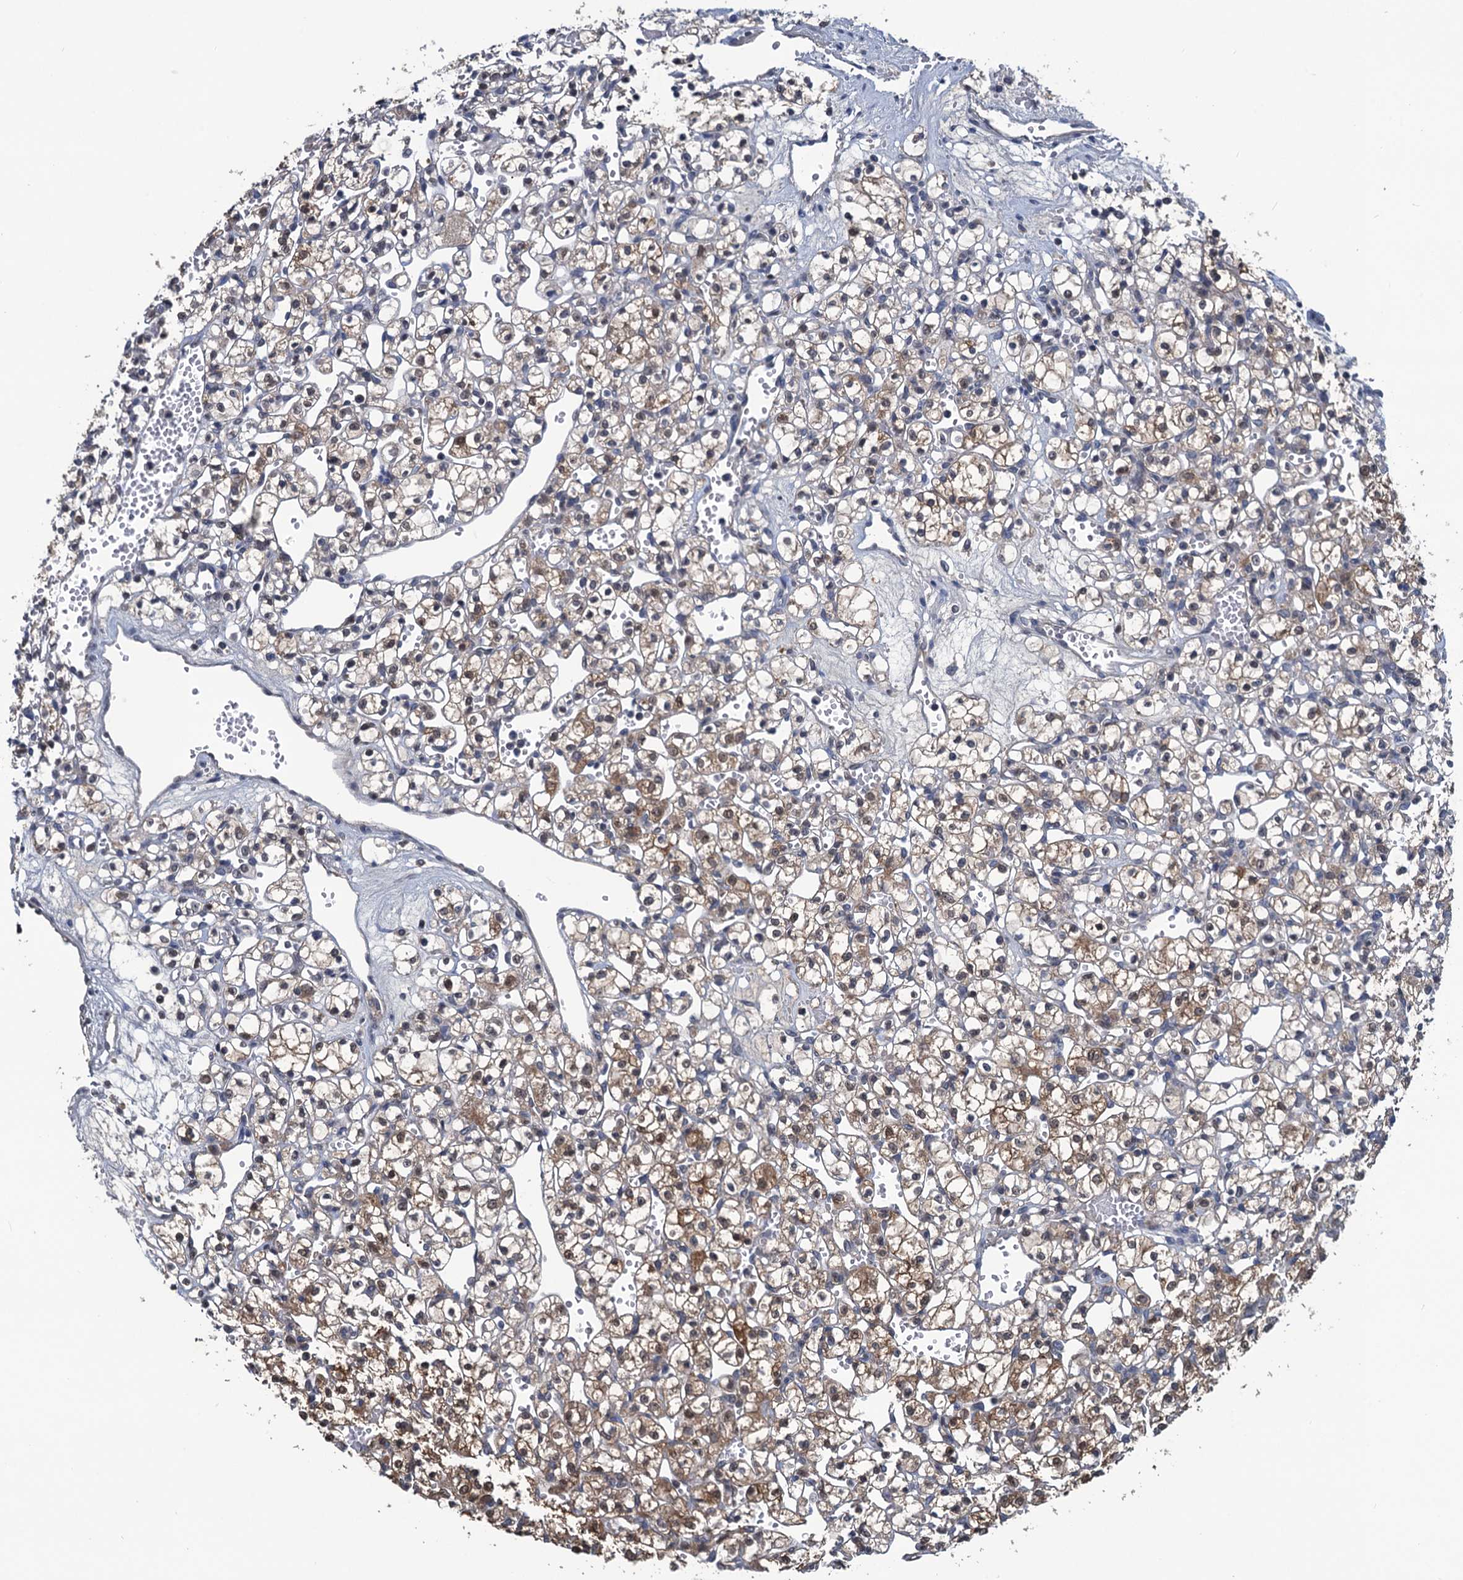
{"staining": {"intensity": "moderate", "quantity": "25%-75%", "location": "cytoplasmic/membranous,nuclear"}, "tissue": "renal cancer", "cell_type": "Tumor cells", "image_type": "cancer", "snomed": [{"axis": "morphology", "description": "Adenocarcinoma, NOS"}, {"axis": "topography", "description": "Kidney"}], "caption": "Tumor cells exhibit medium levels of moderate cytoplasmic/membranous and nuclear staining in about 25%-75% of cells in renal cancer. The protein is shown in brown color, while the nuclei are stained blue.", "gene": "RTKN2", "patient": {"sex": "female", "age": 59}}